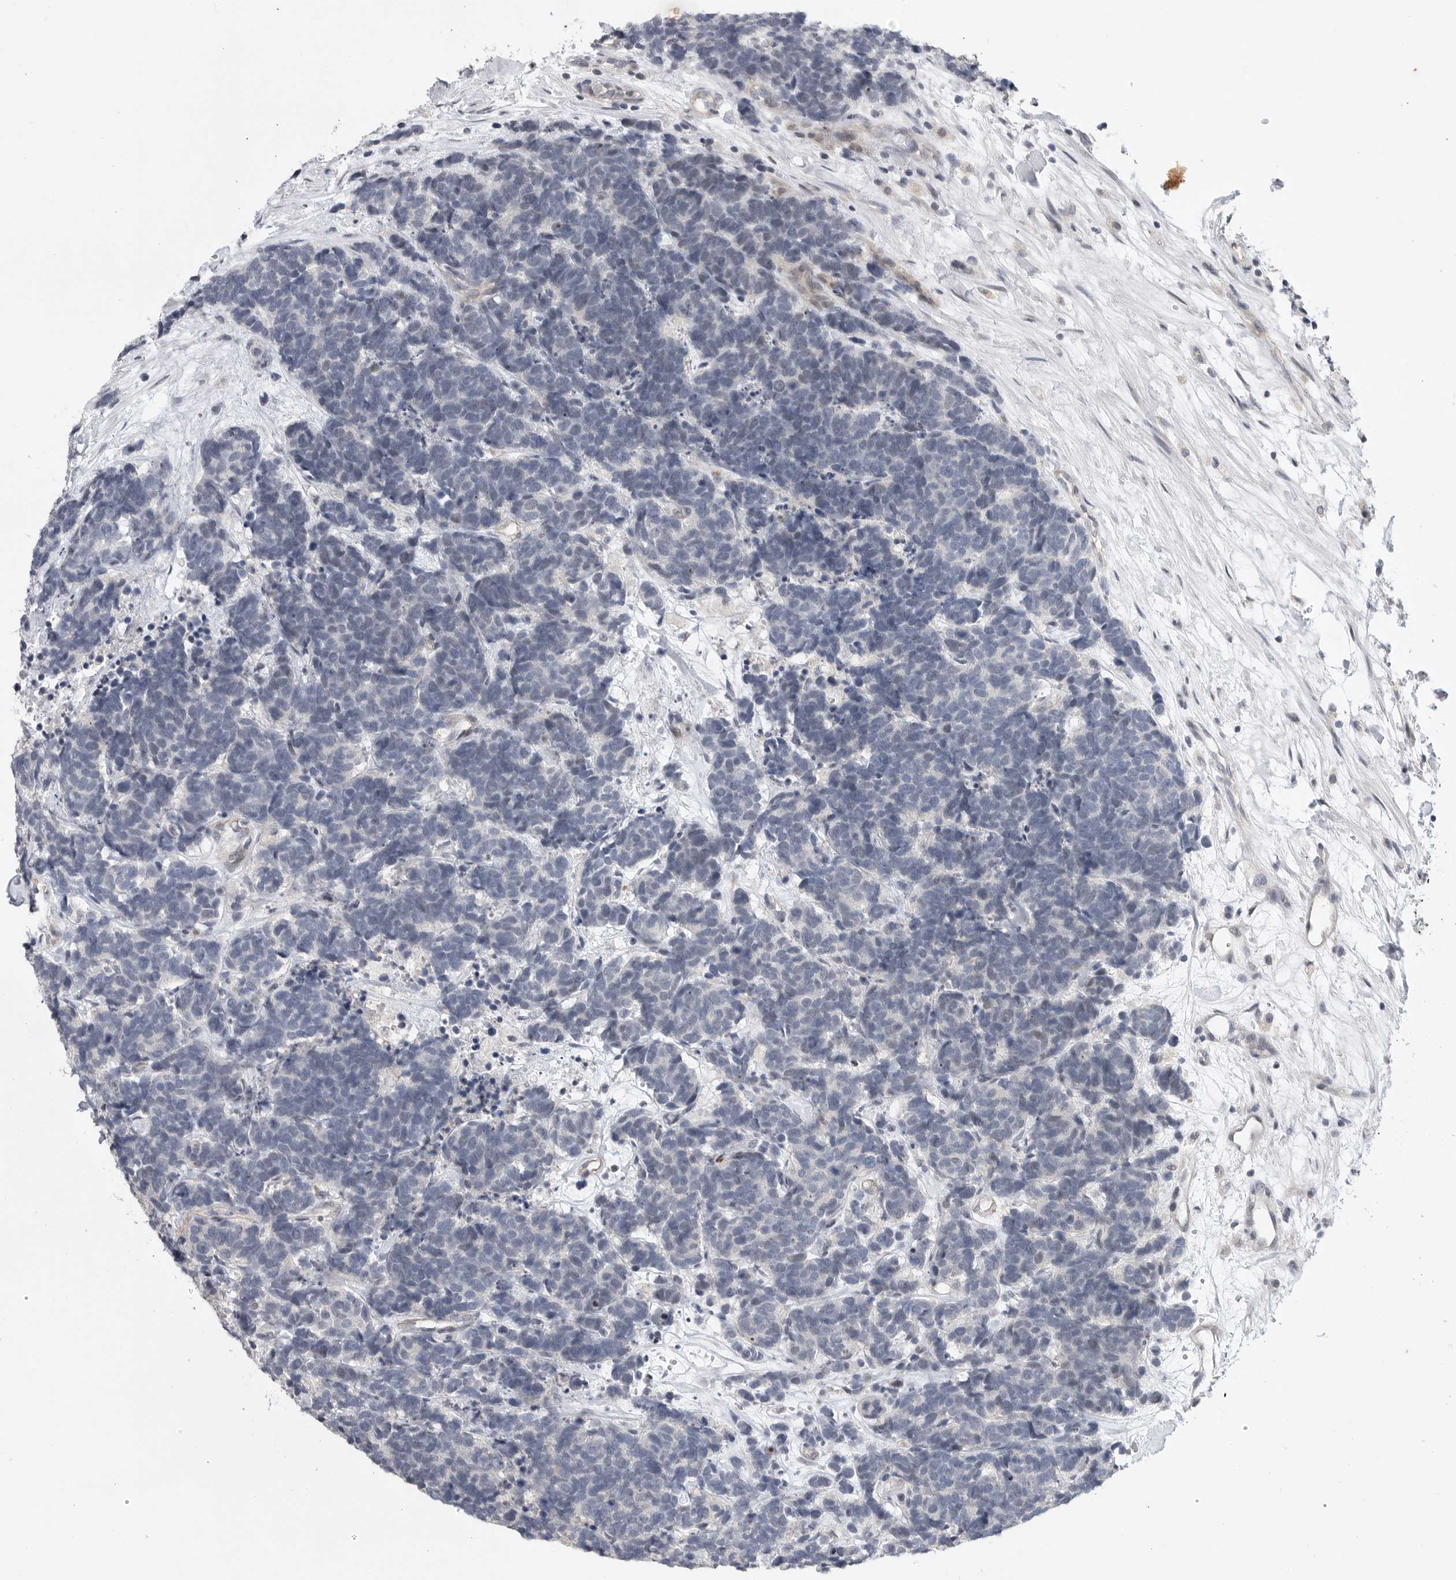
{"staining": {"intensity": "negative", "quantity": "none", "location": "none"}, "tissue": "carcinoid", "cell_type": "Tumor cells", "image_type": "cancer", "snomed": [{"axis": "morphology", "description": "Carcinoma, NOS"}, {"axis": "morphology", "description": "Carcinoid, malignant, NOS"}, {"axis": "topography", "description": "Urinary bladder"}], "caption": "DAB immunohistochemical staining of human carcinoid displays no significant expression in tumor cells.", "gene": "FBXO43", "patient": {"sex": "male", "age": 57}}